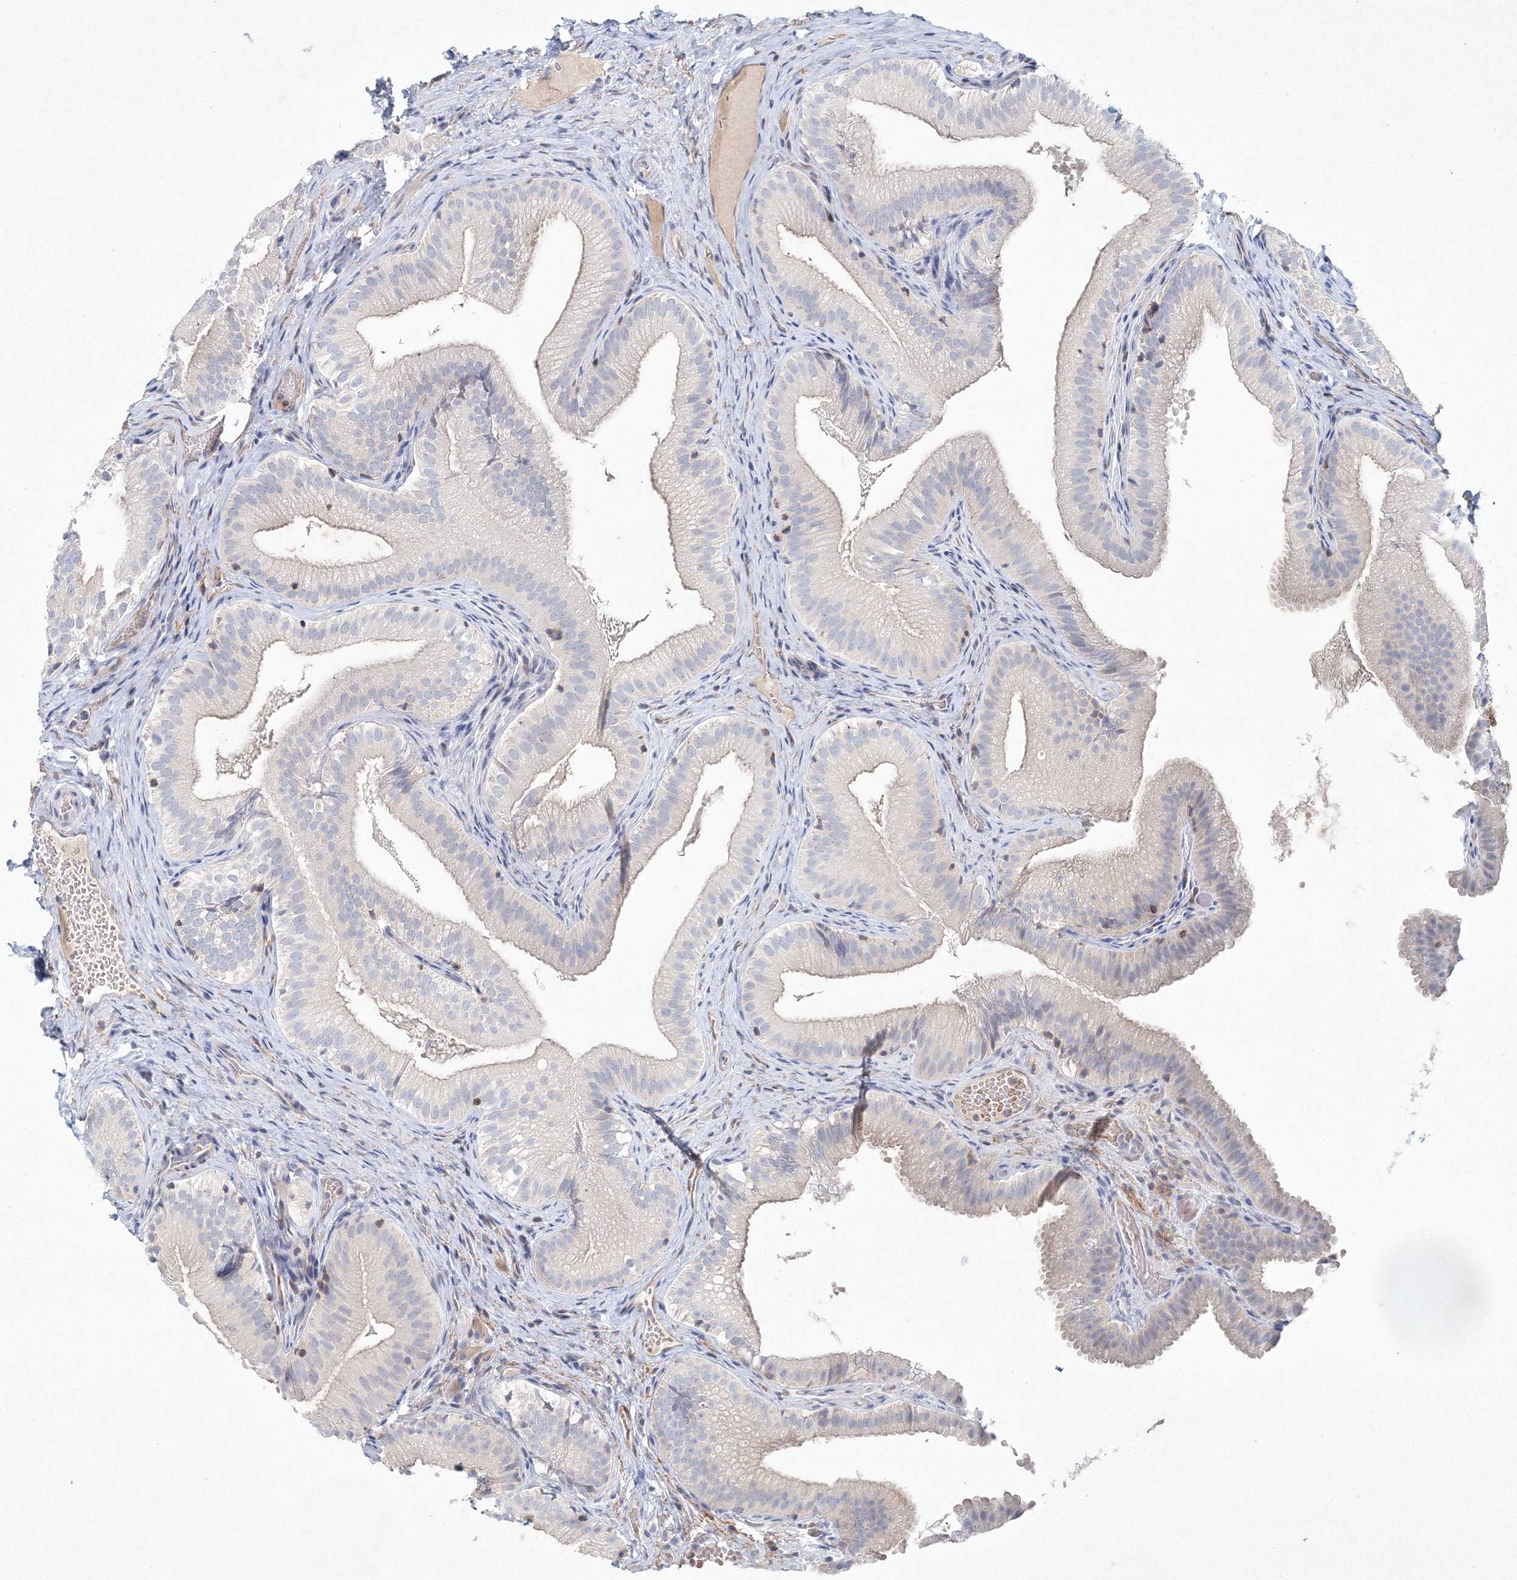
{"staining": {"intensity": "weak", "quantity": "<25%", "location": "cytoplasmic/membranous"}, "tissue": "gallbladder", "cell_type": "Glandular cells", "image_type": "normal", "snomed": [{"axis": "morphology", "description": "Normal tissue, NOS"}, {"axis": "topography", "description": "Gallbladder"}], "caption": "Glandular cells are negative for brown protein staining in benign gallbladder. (DAB (3,3'-diaminobenzidine) immunohistochemistry visualized using brightfield microscopy, high magnification).", "gene": "SH3BP5", "patient": {"sex": "female", "age": 30}}